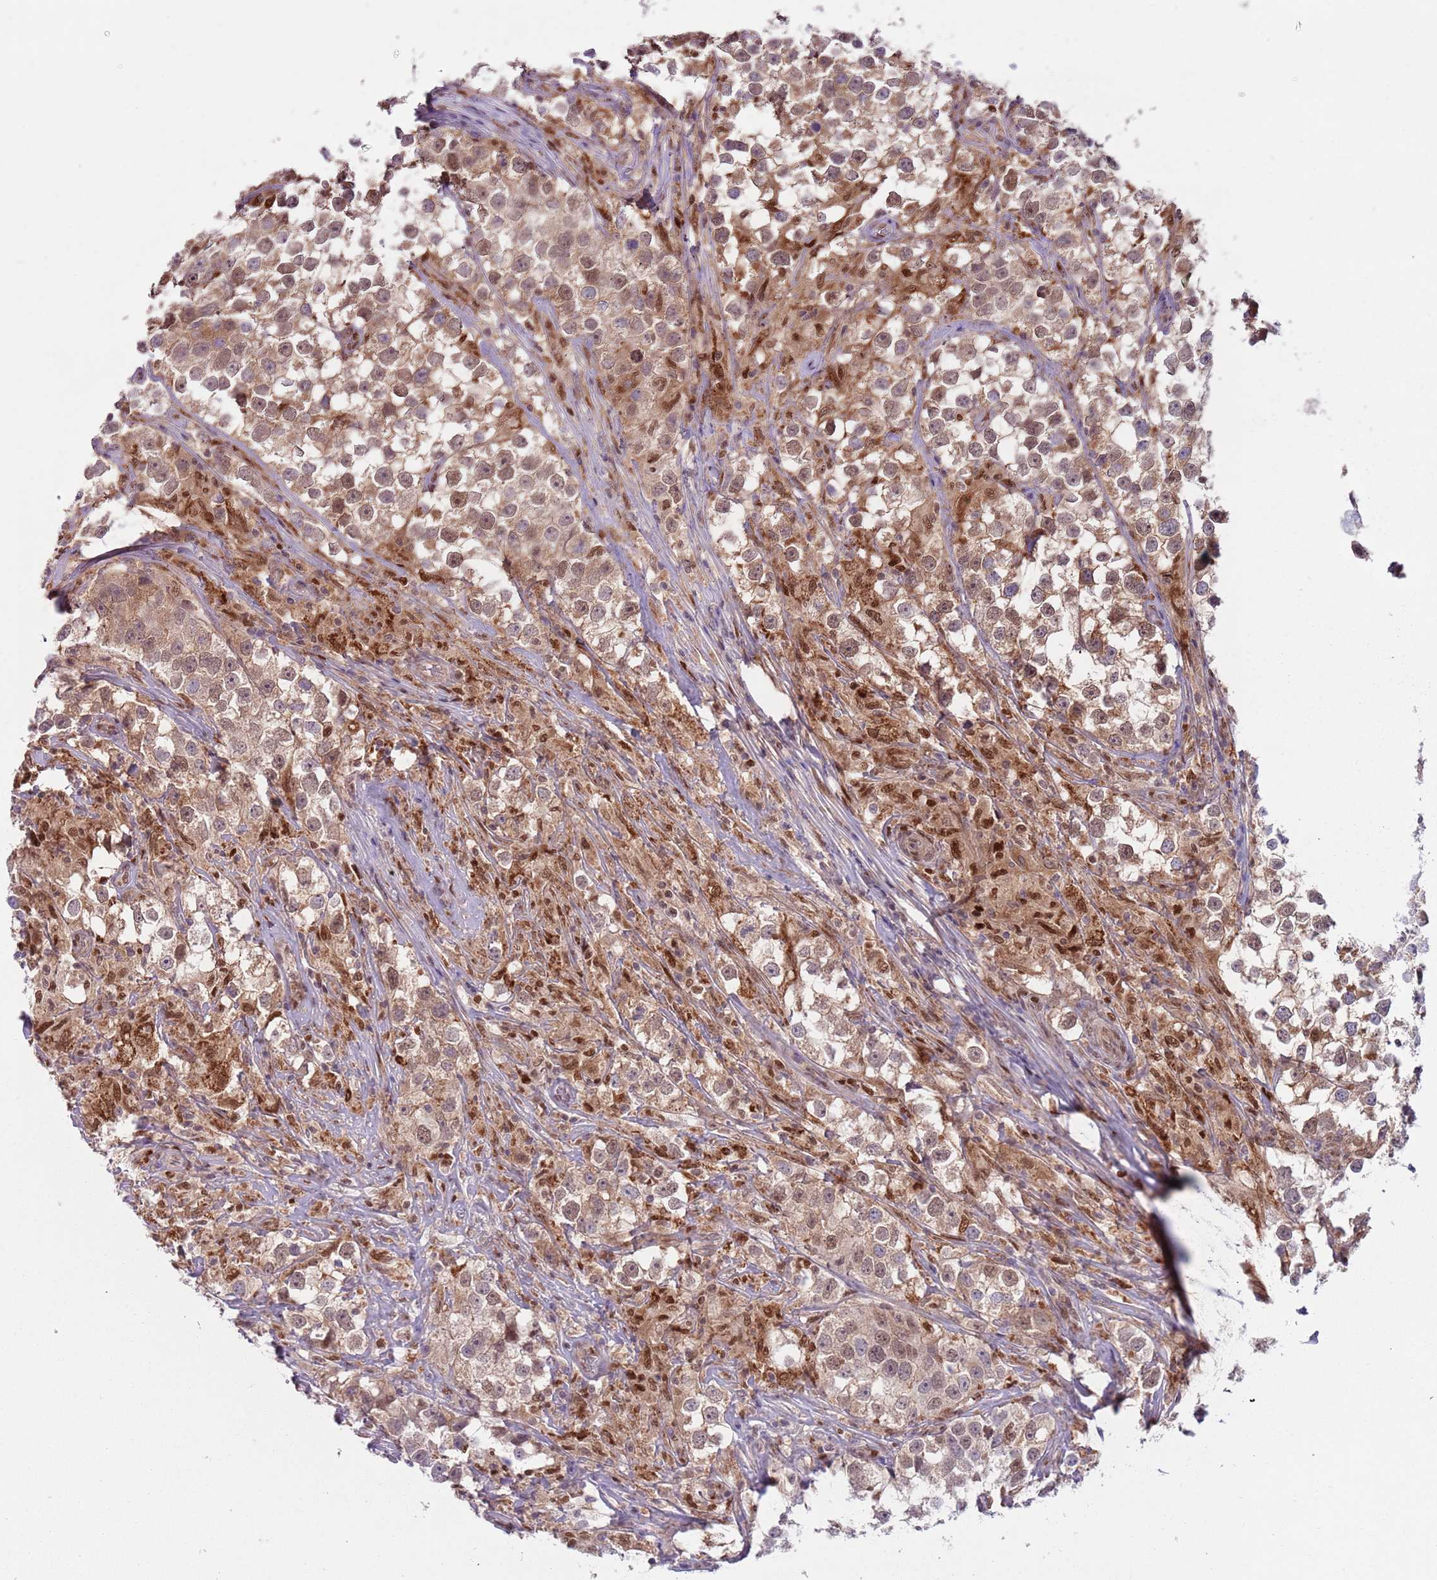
{"staining": {"intensity": "moderate", "quantity": "25%-75%", "location": "cytoplasmic/membranous,nuclear"}, "tissue": "testis cancer", "cell_type": "Tumor cells", "image_type": "cancer", "snomed": [{"axis": "morphology", "description": "Seminoma, NOS"}, {"axis": "topography", "description": "Testis"}], "caption": "Immunohistochemistry staining of testis cancer, which reveals medium levels of moderate cytoplasmic/membranous and nuclear staining in about 25%-75% of tumor cells indicating moderate cytoplasmic/membranous and nuclear protein expression. The staining was performed using DAB (3,3'-diaminobenzidine) (brown) for protein detection and nuclei were counterstained in hematoxylin (blue).", "gene": "RMND5B", "patient": {"sex": "male", "age": 46}}